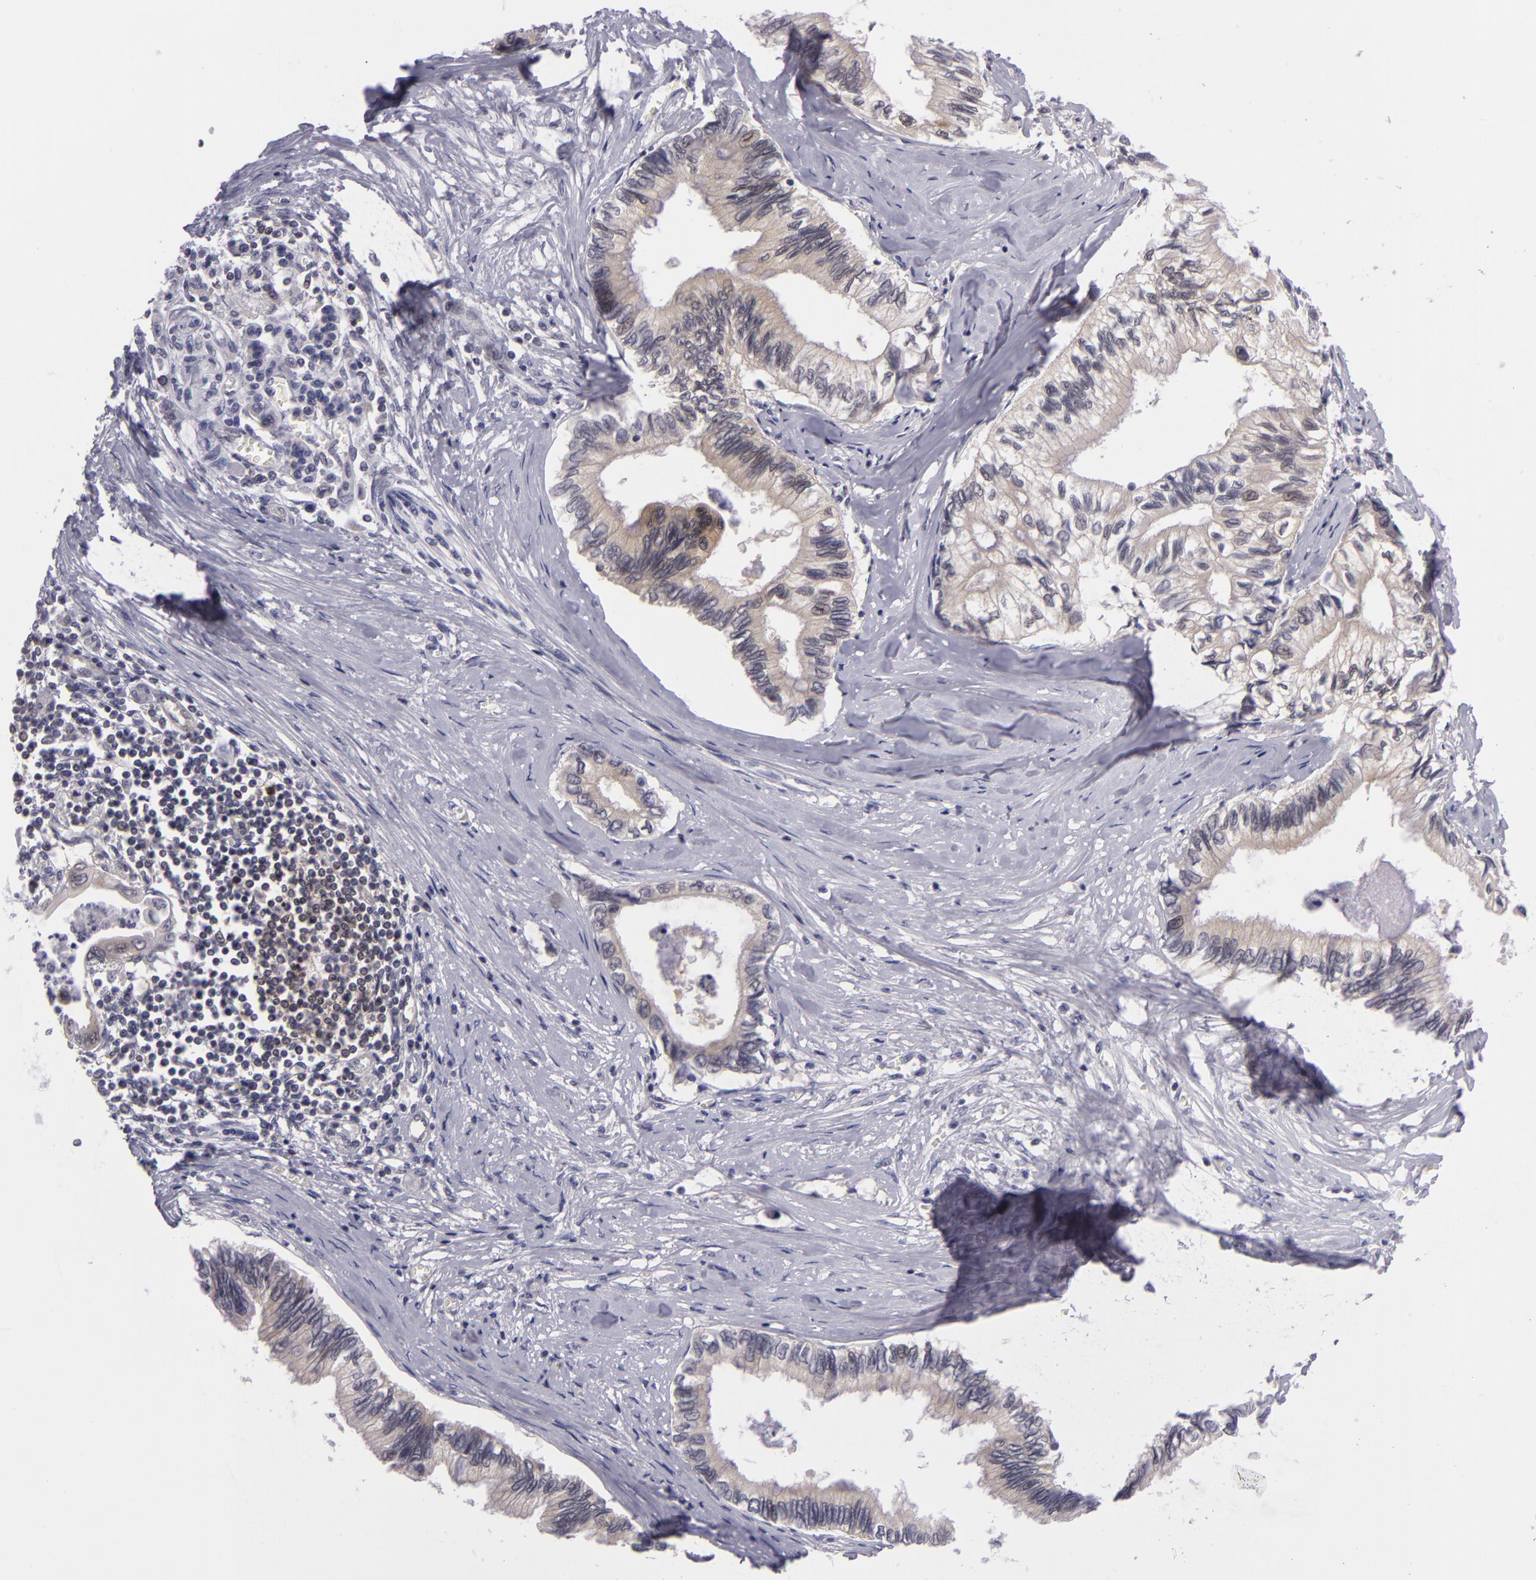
{"staining": {"intensity": "weak", "quantity": "25%-75%", "location": "cytoplasmic/membranous"}, "tissue": "pancreatic cancer", "cell_type": "Tumor cells", "image_type": "cancer", "snomed": [{"axis": "morphology", "description": "Adenocarcinoma, NOS"}, {"axis": "topography", "description": "Pancreas"}], "caption": "The histopathology image exhibits immunohistochemical staining of pancreatic cancer (adenocarcinoma). There is weak cytoplasmic/membranous expression is seen in approximately 25%-75% of tumor cells. Nuclei are stained in blue.", "gene": "BCL10", "patient": {"sex": "female", "age": 66}}